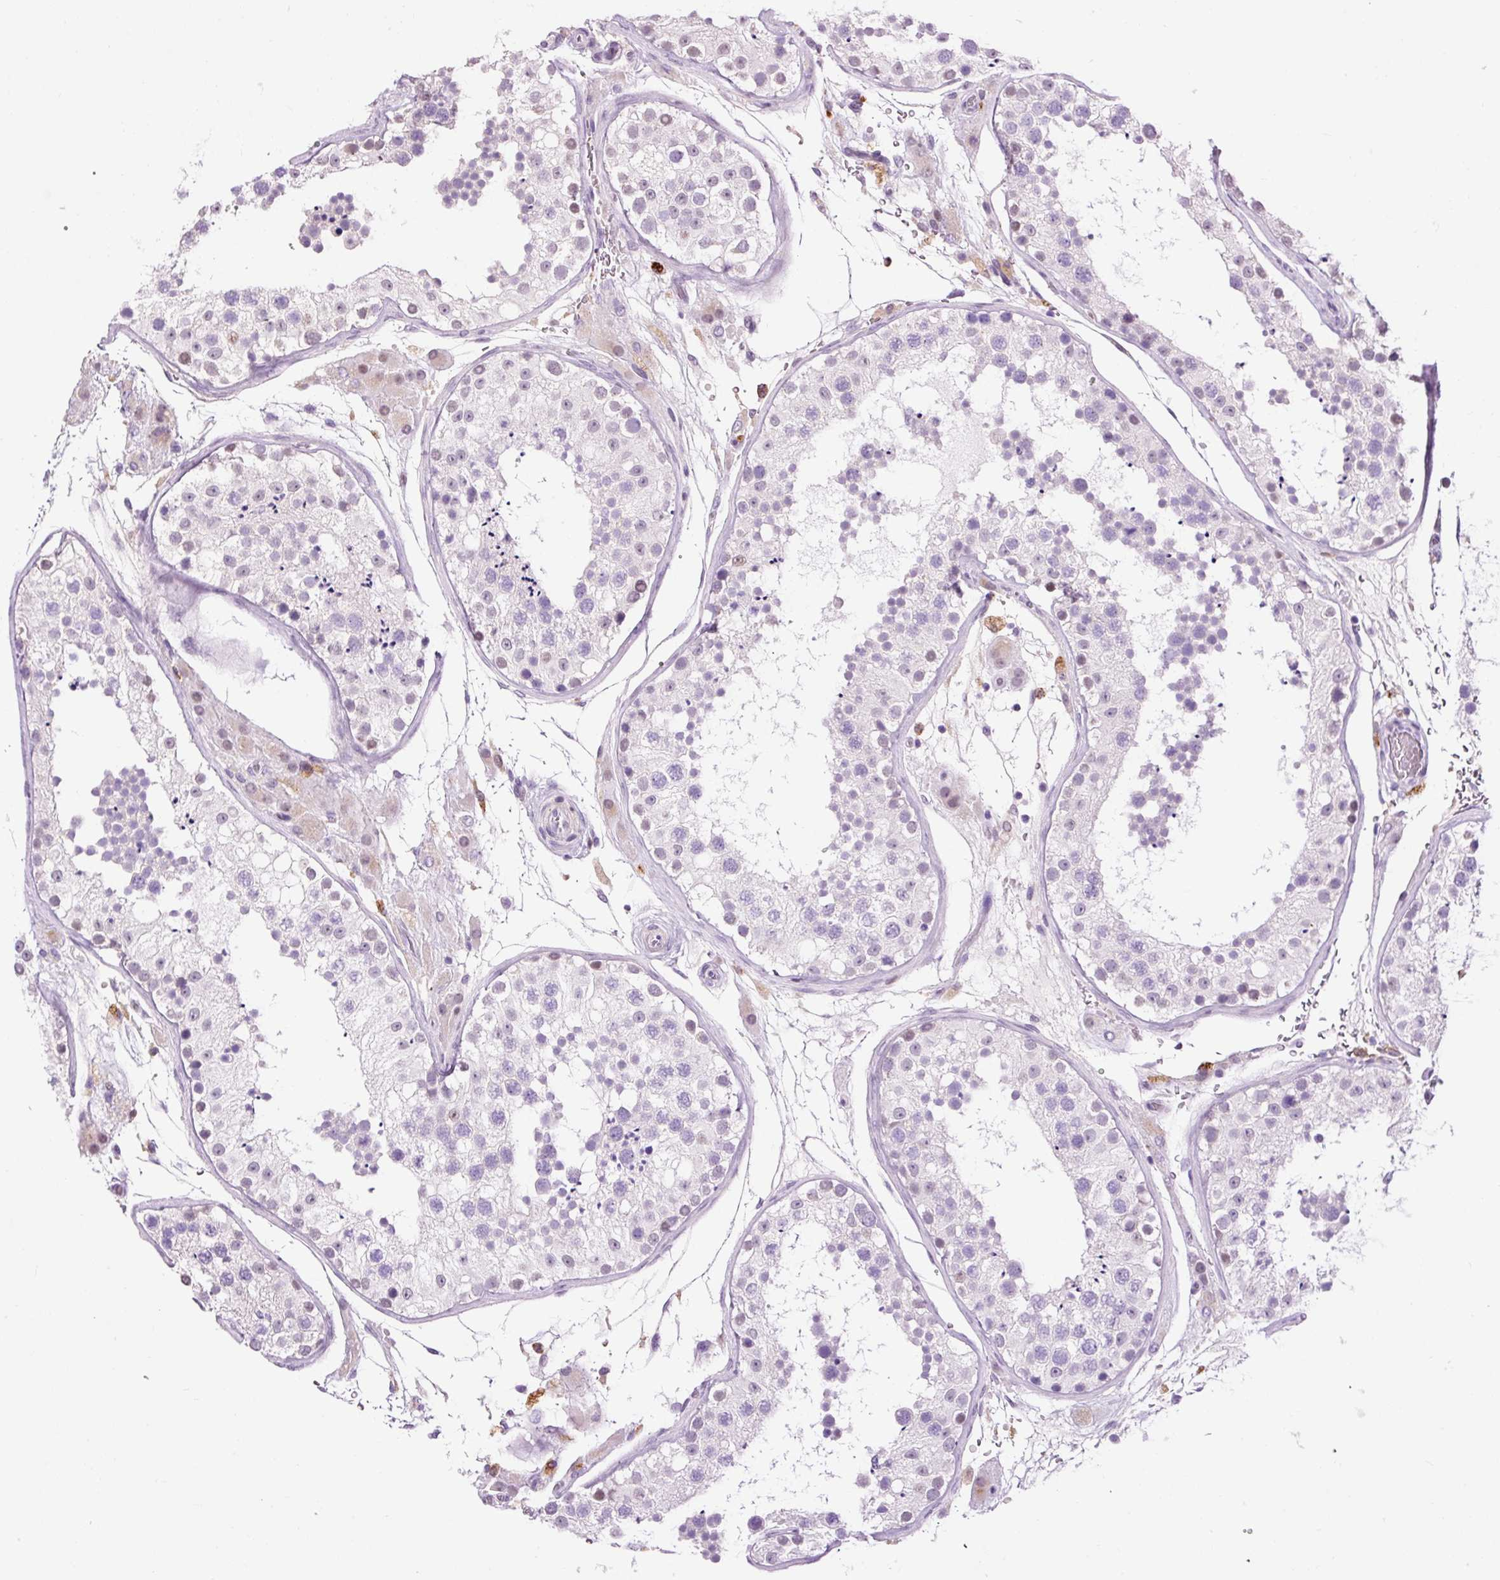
{"staining": {"intensity": "weak", "quantity": "<25%", "location": "nuclear"}, "tissue": "testis", "cell_type": "Cells in seminiferous ducts", "image_type": "normal", "snomed": [{"axis": "morphology", "description": "Normal tissue, NOS"}, {"axis": "topography", "description": "Testis"}], "caption": "Normal testis was stained to show a protein in brown. There is no significant staining in cells in seminiferous ducts. Nuclei are stained in blue.", "gene": "LY86", "patient": {"sex": "male", "age": 26}}